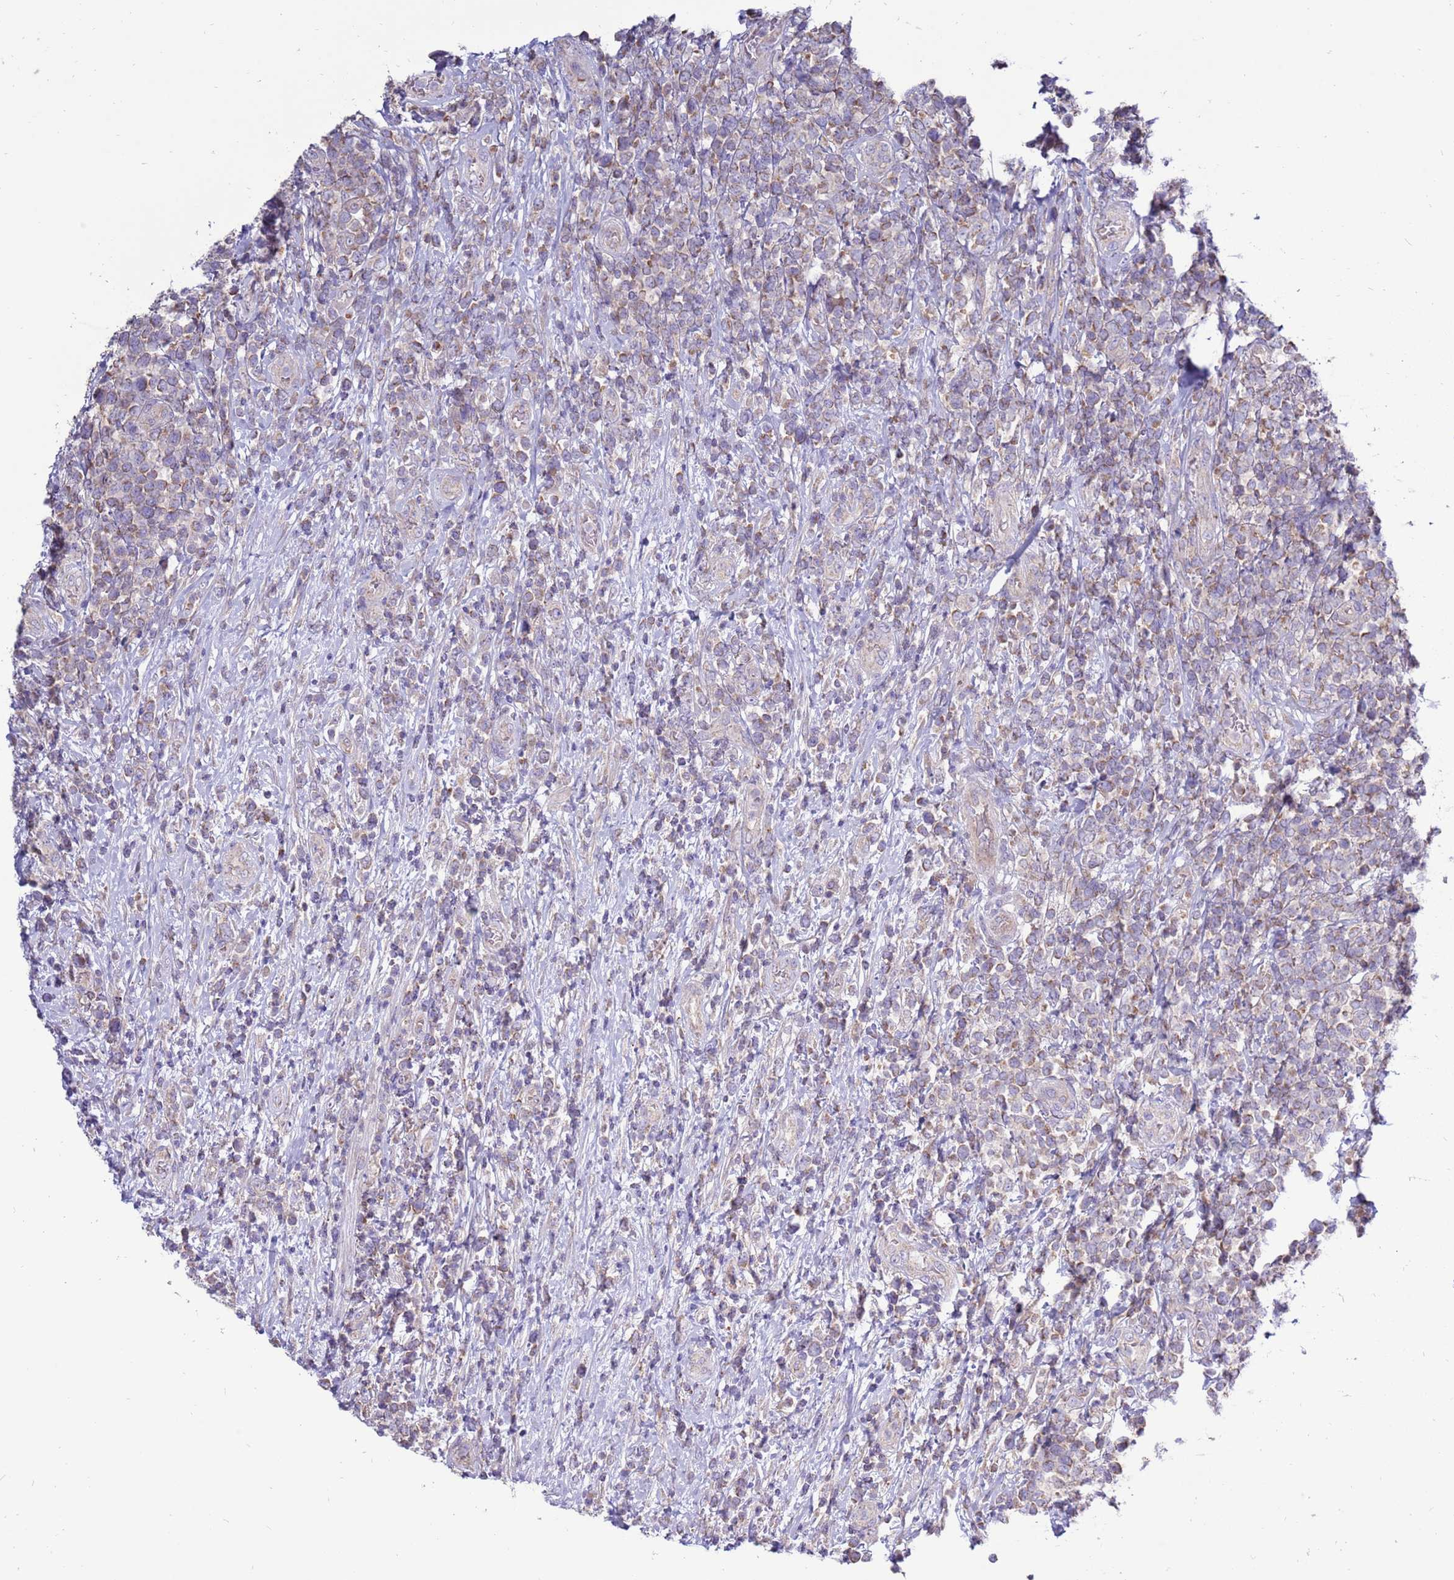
{"staining": {"intensity": "weak", "quantity": "25%-75%", "location": "cytoplasmic/membranous"}, "tissue": "lymphoma", "cell_type": "Tumor cells", "image_type": "cancer", "snomed": [{"axis": "morphology", "description": "Malignant lymphoma, non-Hodgkin's type, High grade"}, {"axis": "topography", "description": "Soft tissue"}], "caption": "A photomicrograph of human lymphoma stained for a protein reveals weak cytoplasmic/membranous brown staining in tumor cells.", "gene": "TRAPPC4", "patient": {"sex": "female", "age": 56}}